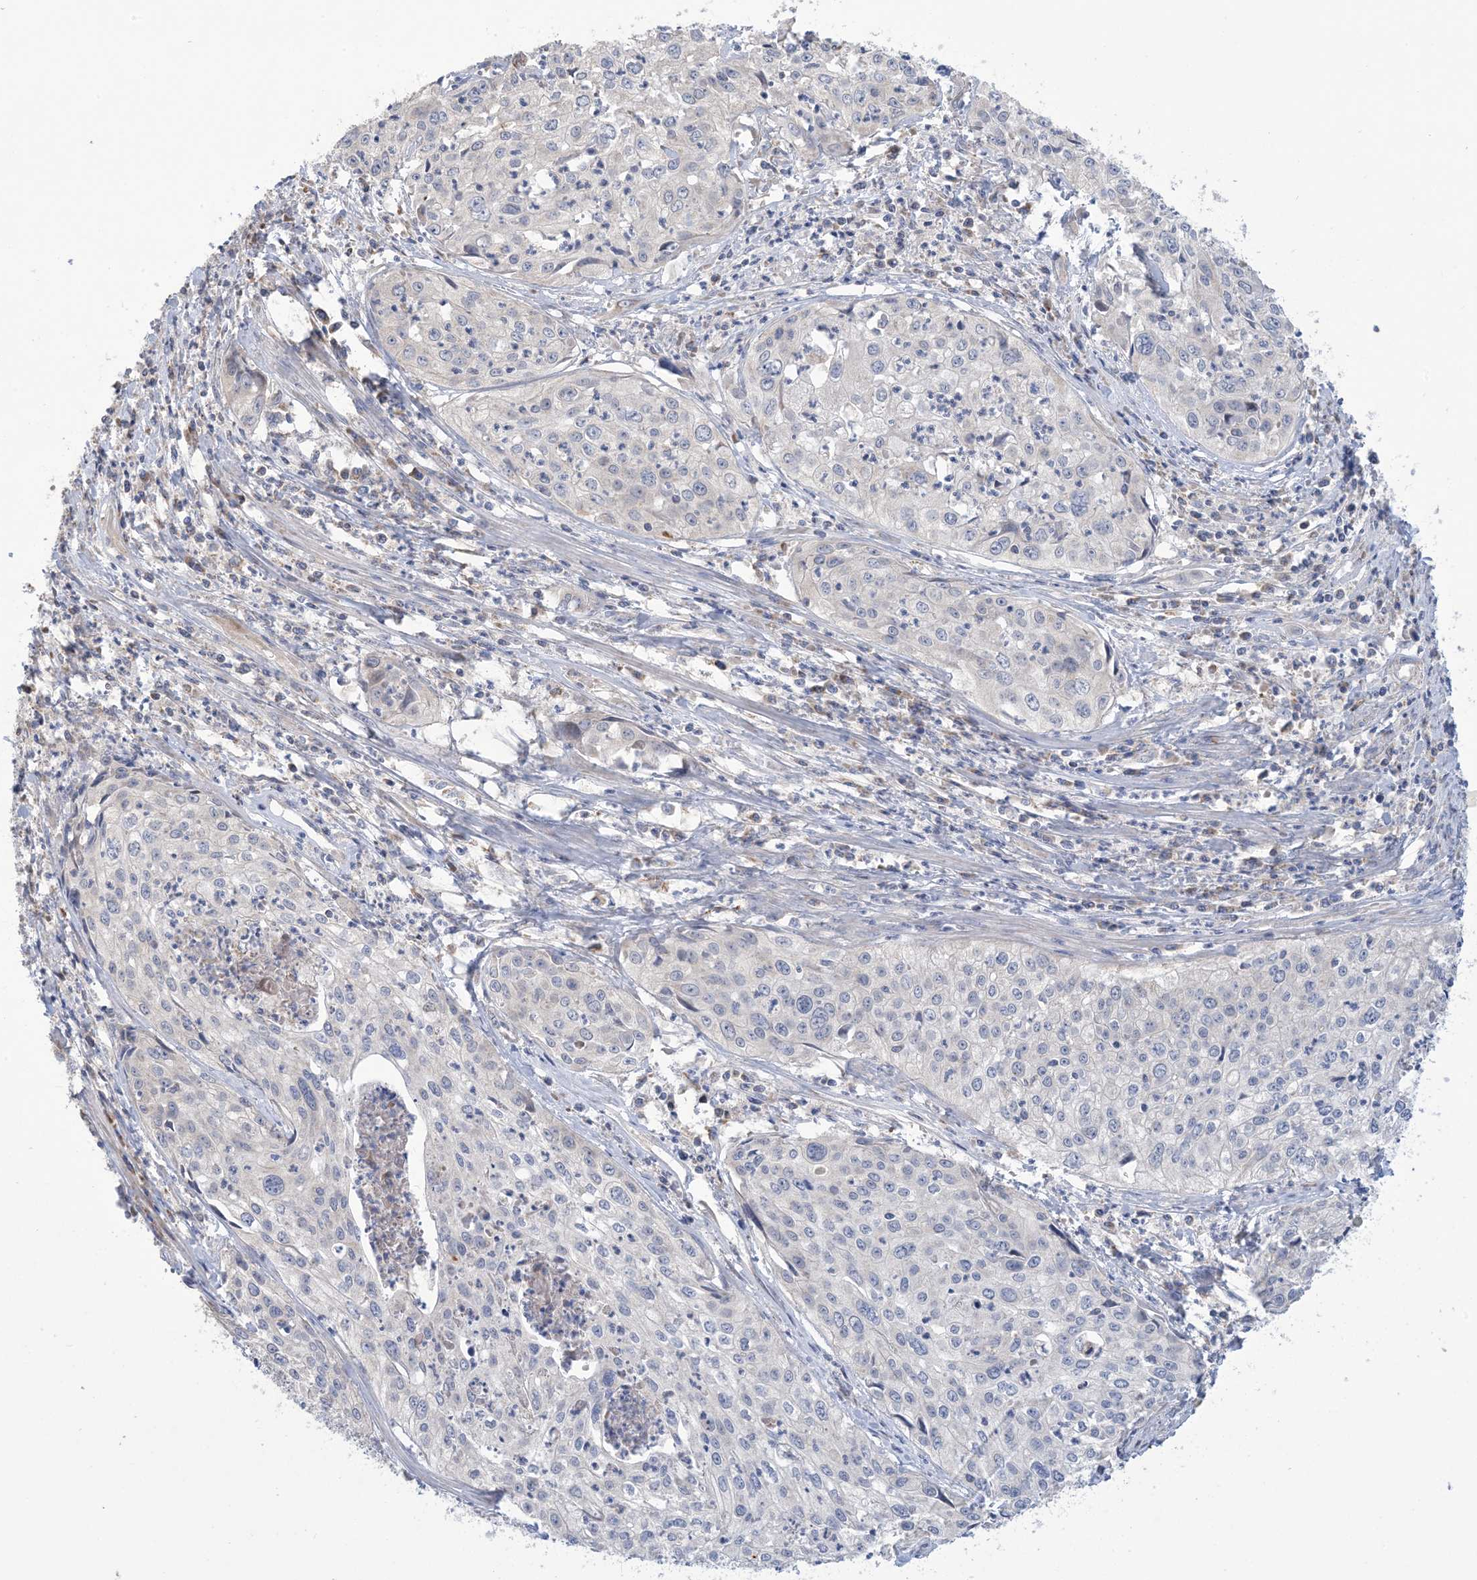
{"staining": {"intensity": "negative", "quantity": "none", "location": "none"}, "tissue": "cervical cancer", "cell_type": "Tumor cells", "image_type": "cancer", "snomed": [{"axis": "morphology", "description": "Squamous cell carcinoma, NOS"}, {"axis": "topography", "description": "Cervix"}], "caption": "Image shows no protein staining in tumor cells of cervical squamous cell carcinoma tissue.", "gene": "CLEC16A", "patient": {"sex": "female", "age": 31}}